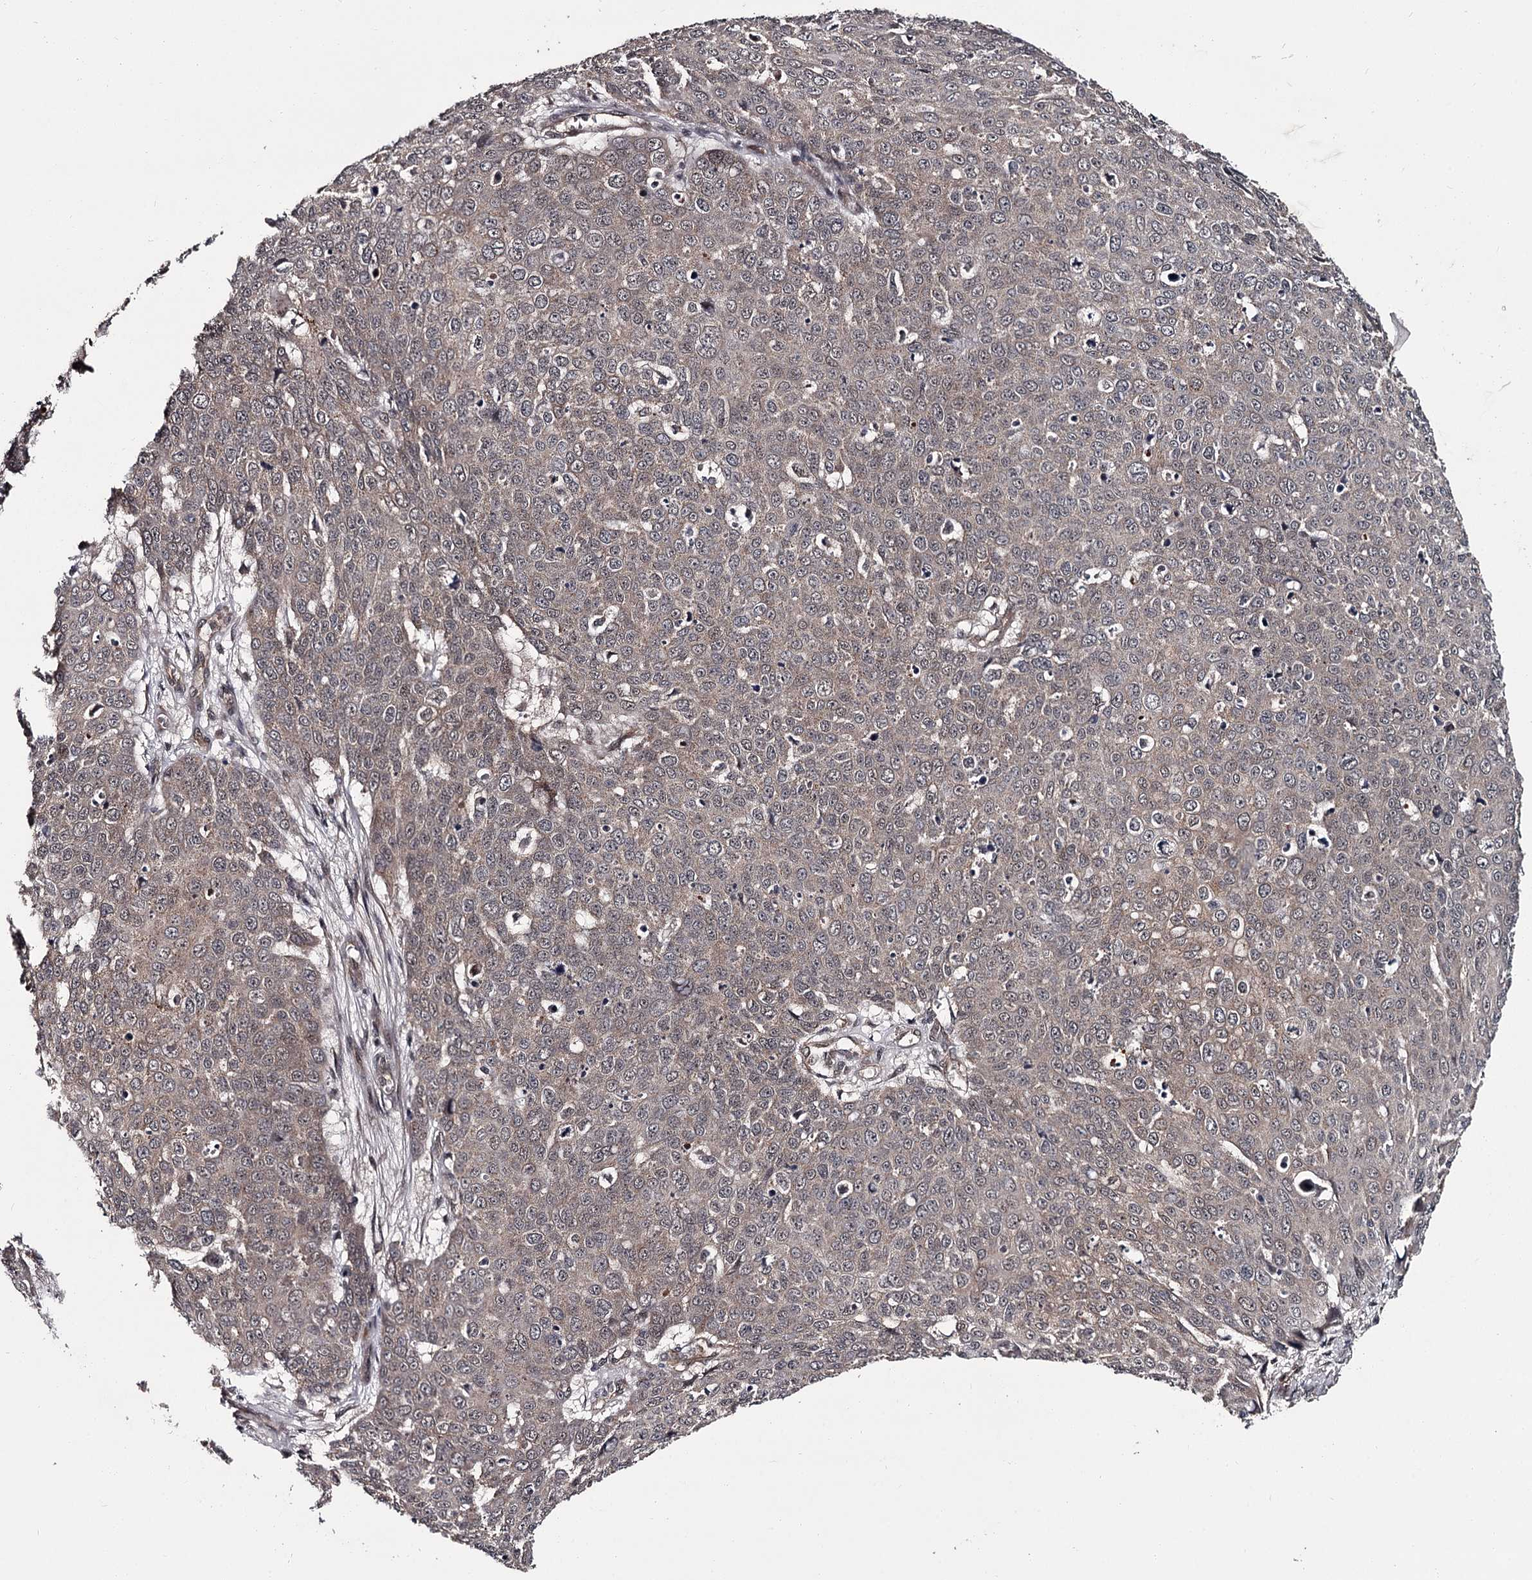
{"staining": {"intensity": "negative", "quantity": "none", "location": "none"}, "tissue": "skin cancer", "cell_type": "Tumor cells", "image_type": "cancer", "snomed": [{"axis": "morphology", "description": "Squamous cell carcinoma, NOS"}, {"axis": "topography", "description": "Skin"}], "caption": "Immunohistochemistry of squamous cell carcinoma (skin) shows no staining in tumor cells.", "gene": "CDC42EP2", "patient": {"sex": "male", "age": 71}}